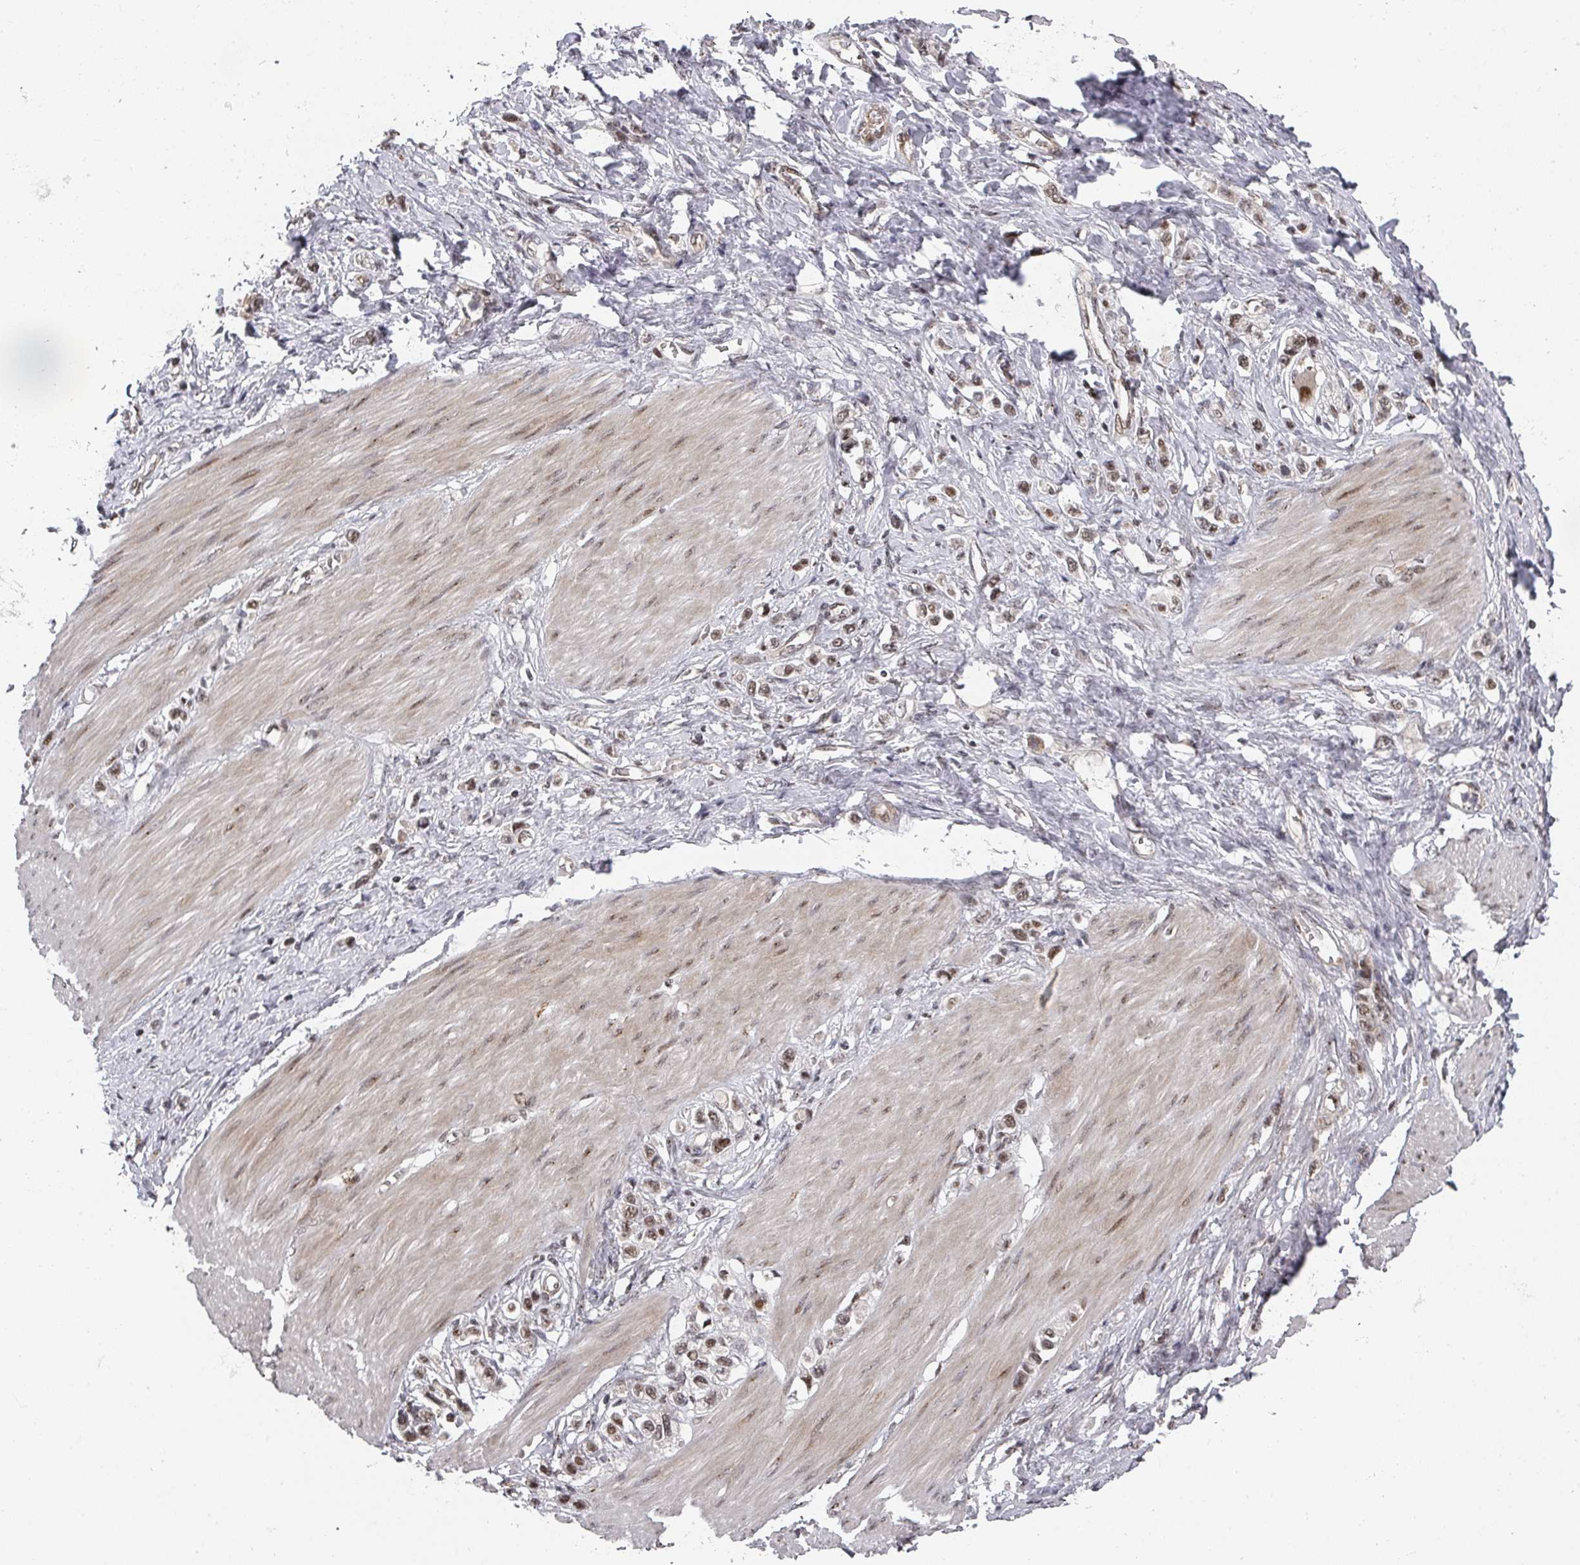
{"staining": {"intensity": "moderate", "quantity": ">75%", "location": "nuclear"}, "tissue": "stomach cancer", "cell_type": "Tumor cells", "image_type": "cancer", "snomed": [{"axis": "morphology", "description": "Normal tissue, NOS"}, {"axis": "morphology", "description": "Adenocarcinoma, NOS"}, {"axis": "topography", "description": "Stomach, upper"}, {"axis": "topography", "description": "Stomach"}], "caption": "Stomach cancer stained with a brown dye shows moderate nuclear positive positivity in about >75% of tumor cells.", "gene": "KIF1C", "patient": {"sex": "female", "age": 65}}